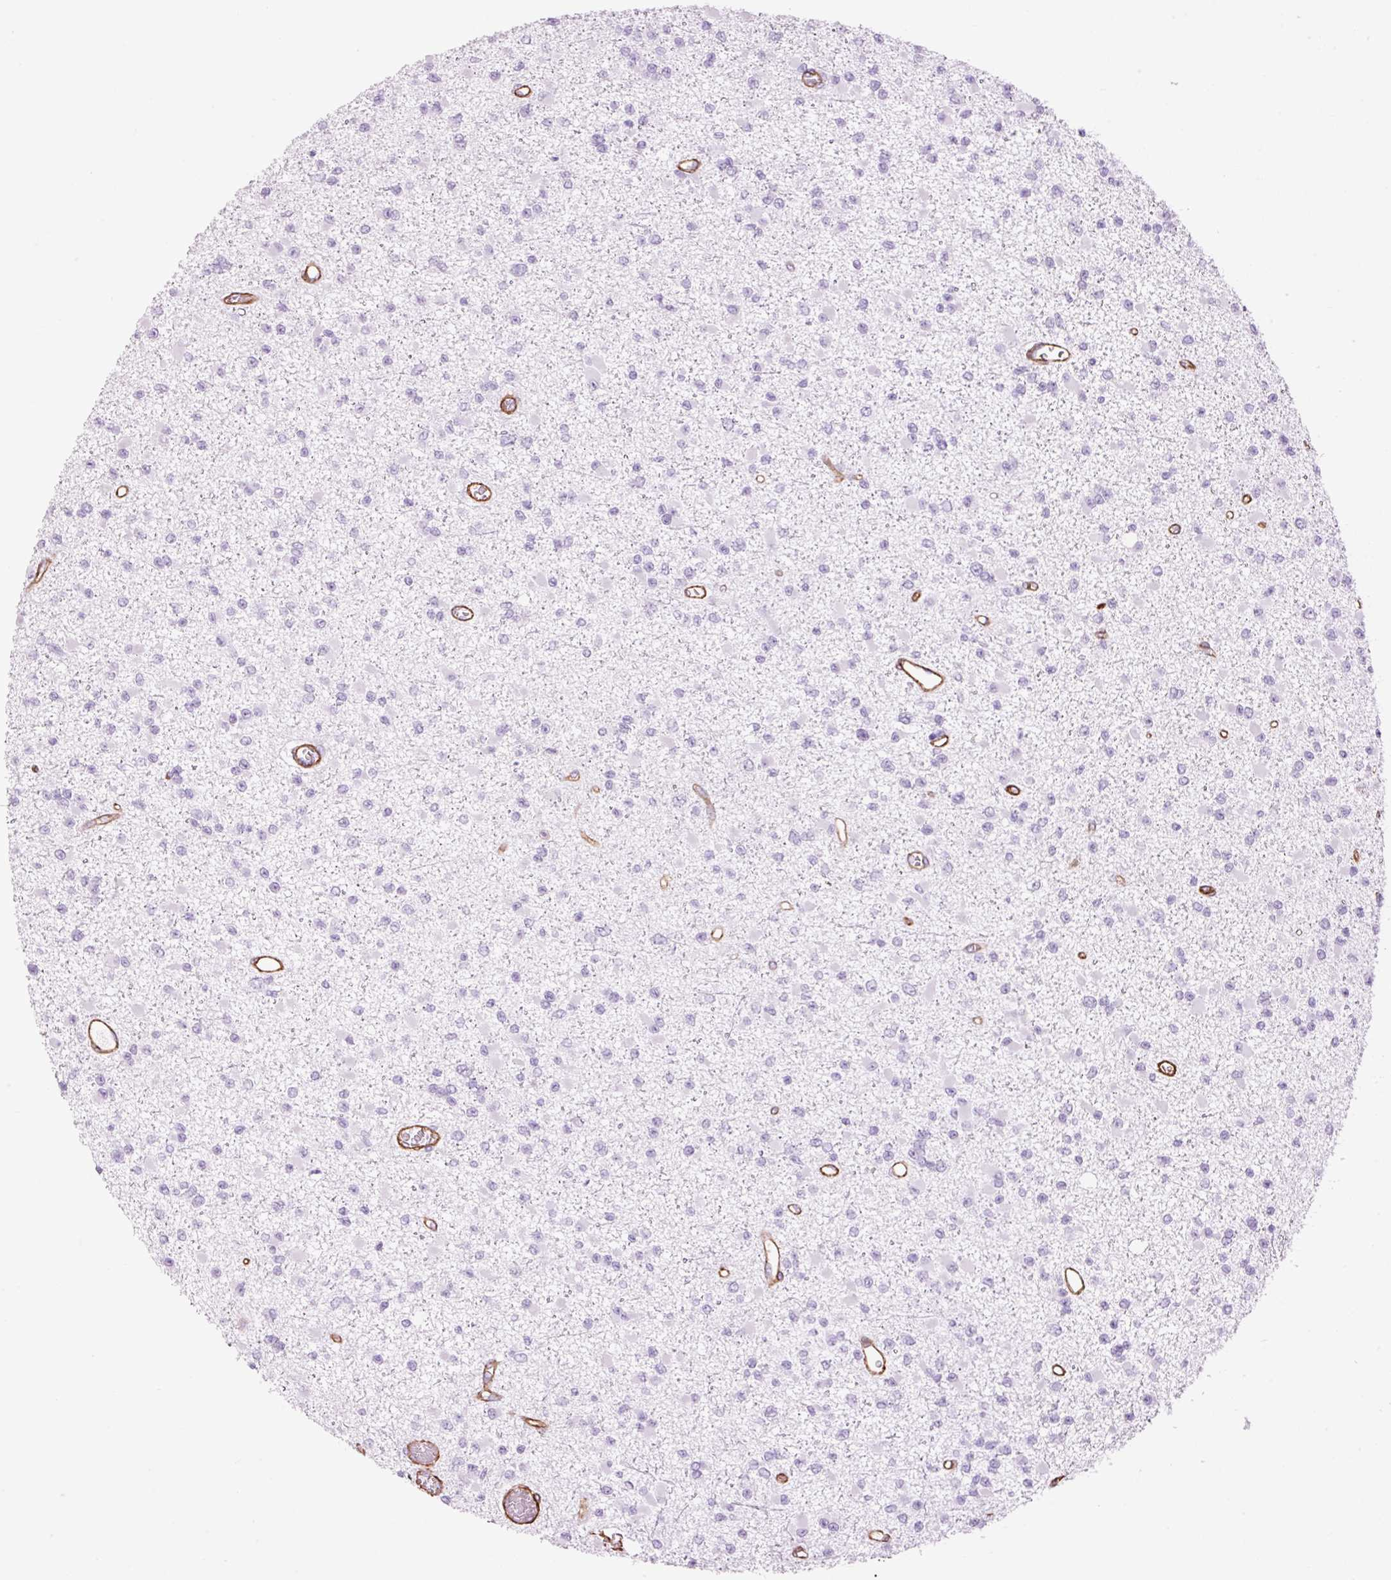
{"staining": {"intensity": "negative", "quantity": "none", "location": "none"}, "tissue": "glioma", "cell_type": "Tumor cells", "image_type": "cancer", "snomed": [{"axis": "morphology", "description": "Glioma, malignant, Low grade"}, {"axis": "topography", "description": "Brain"}], "caption": "Malignant glioma (low-grade) stained for a protein using immunohistochemistry displays no staining tumor cells.", "gene": "CAV1", "patient": {"sex": "female", "age": 22}}